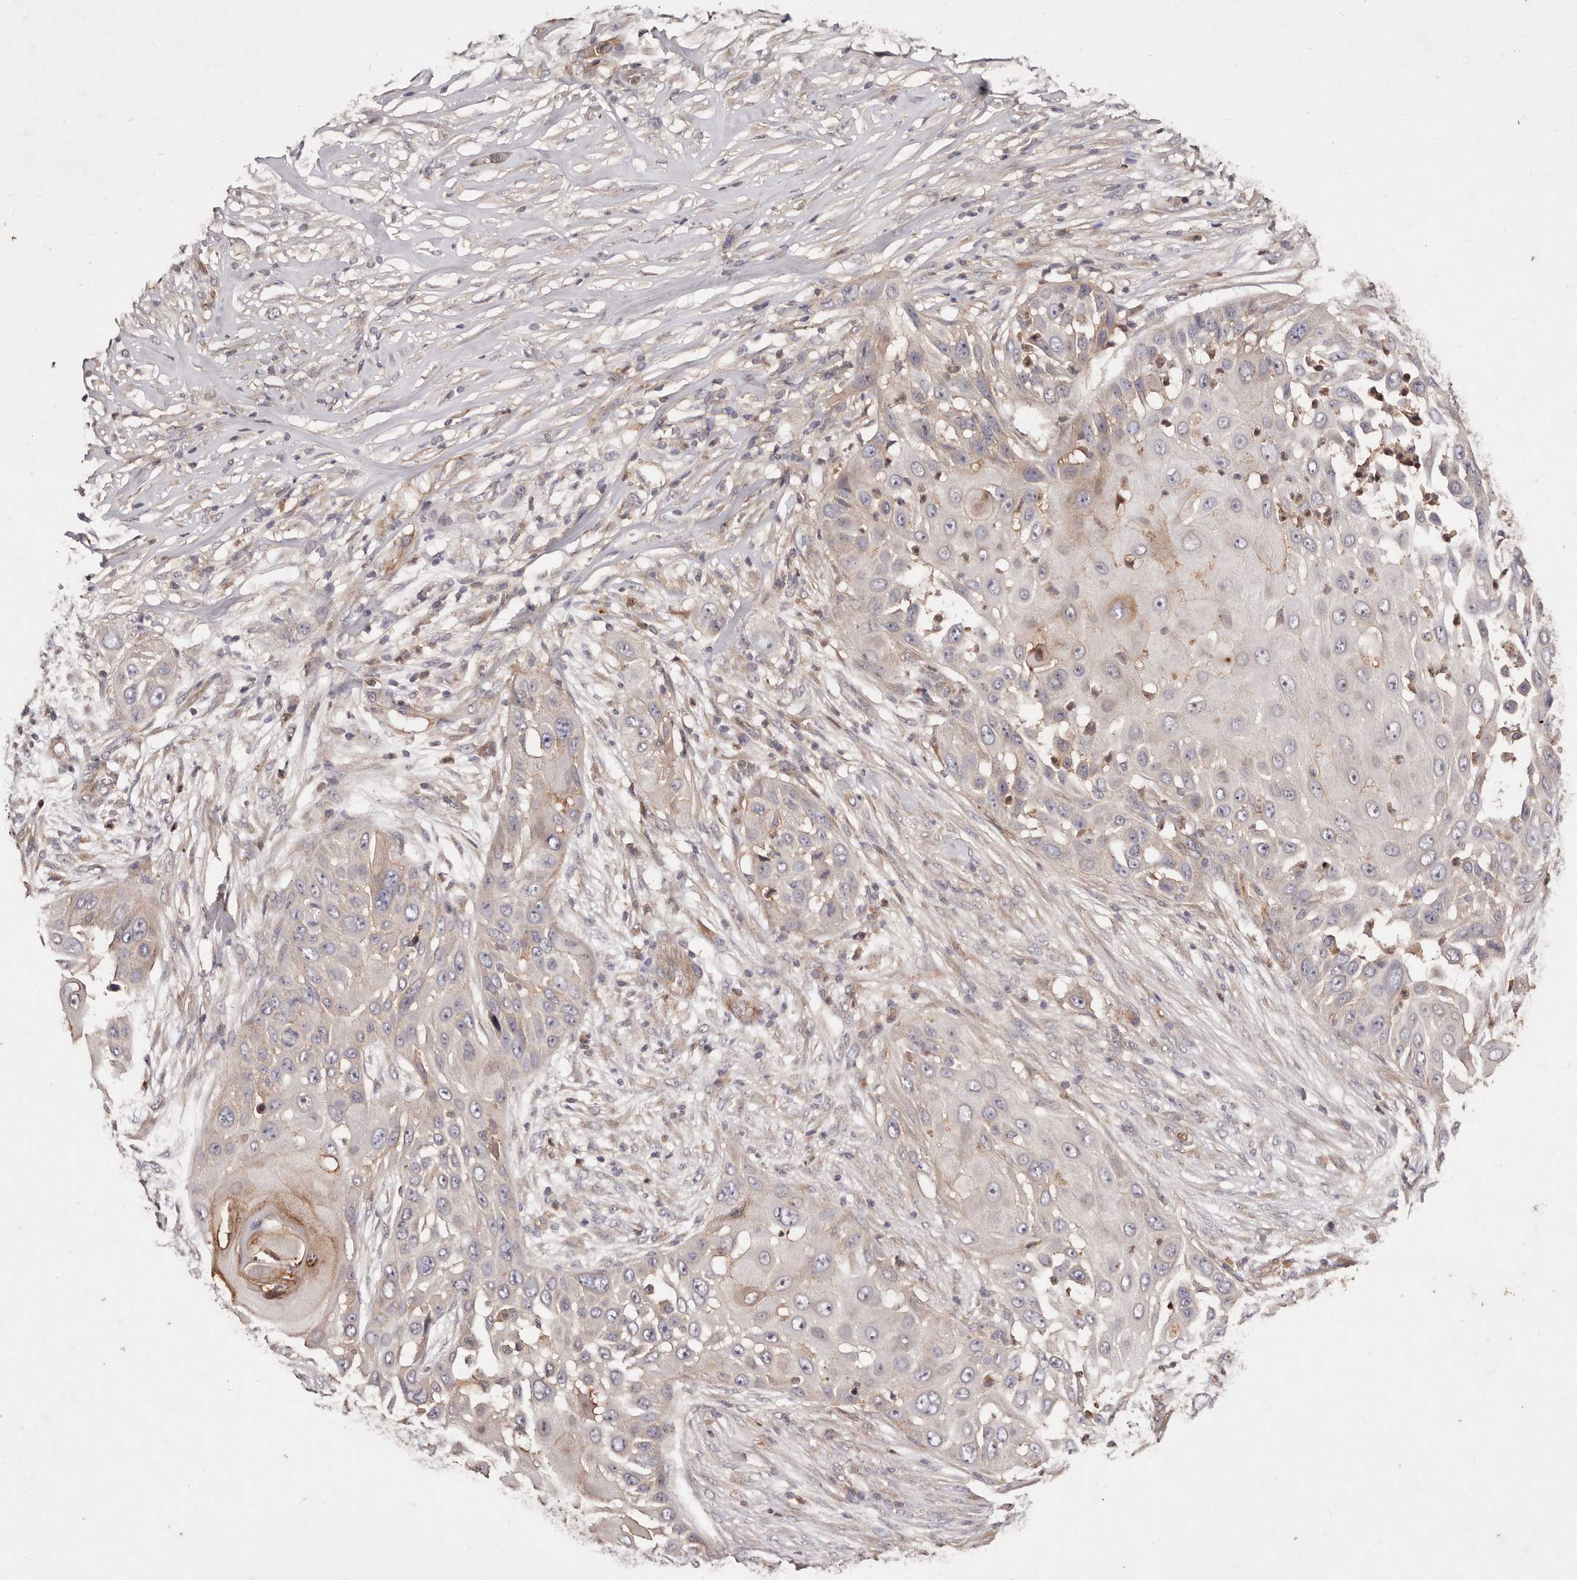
{"staining": {"intensity": "negative", "quantity": "none", "location": "none"}, "tissue": "skin cancer", "cell_type": "Tumor cells", "image_type": "cancer", "snomed": [{"axis": "morphology", "description": "Squamous cell carcinoma, NOS"}, {"axis": "topography", "description": "Skin"}], "caption": "IHC micrograph of neoplastic tissue: skin squamous cell carcinoma stained with DAB exhibits no significant protein staining in tumor cells.", "gene": "CCL14", "patient": {"sex": "female", "age": 44}}